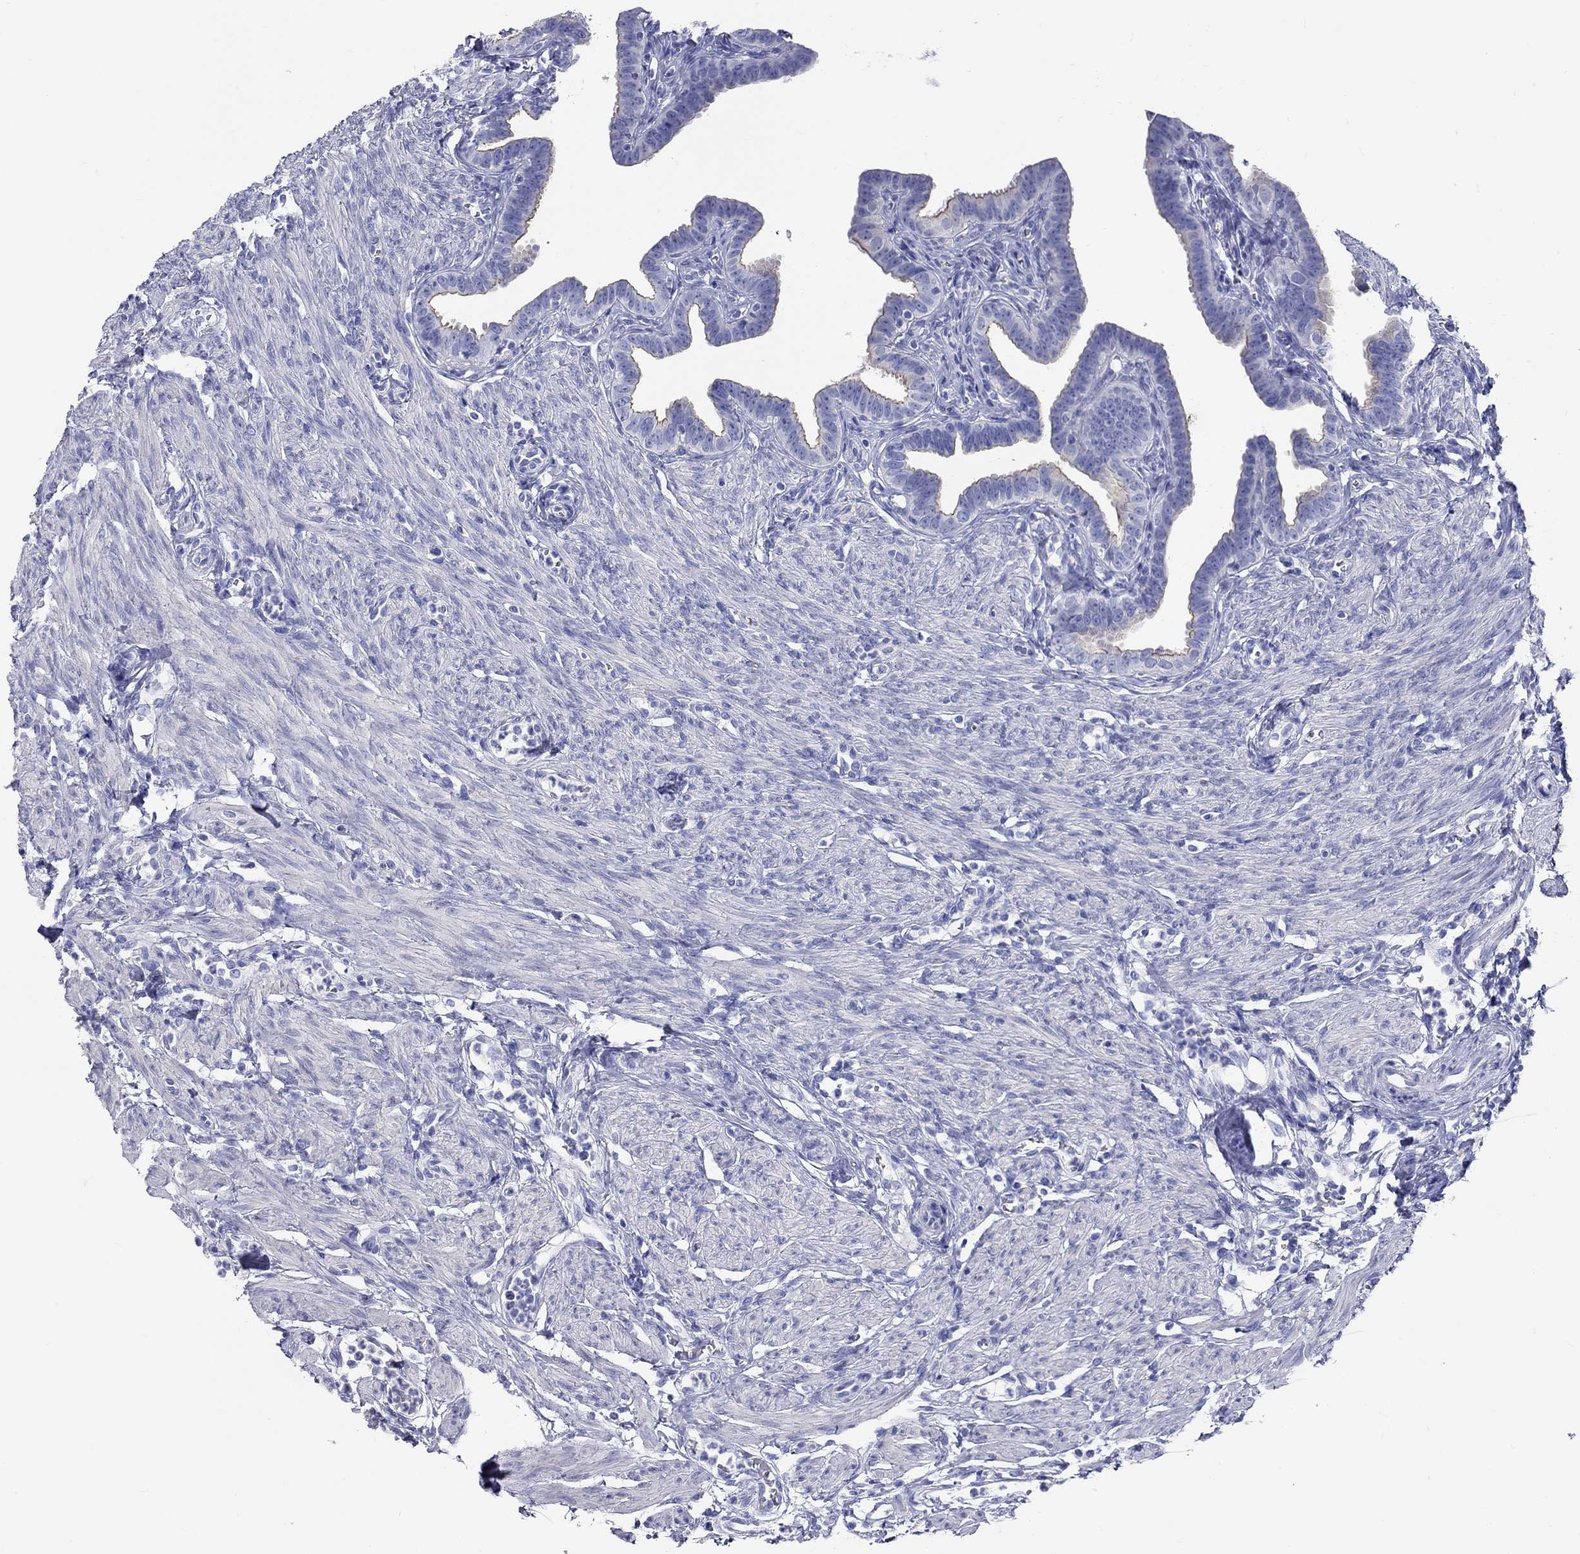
{"staining": {"intensity": "weak", "quantity": "<25%", "location": "cytoplasmic/membranous"}, "tissue": "fallopian tube", "cell_type": "Glandular cells", "image_type": "normal", "snomed": [{"axis": "morphology", "description": "Normal tissue, NOS"}, {"axis": "topography", "description": "Fallopian tube"}, {"axis": "topography", "description": "Ovary"}], "caption": "Immunohistochemistry (IHC) photomicrograph of benign human fallopian tube stained for a protein (brown), which shows no staining in glandular cells. (Stains: DAB immunohistochemistry with hematoxylin counter stain, Microscopy: brightfield microscopy at high magnification).", "gene": "SPATA9", "patient": {"sex": "female", "age": 33}}